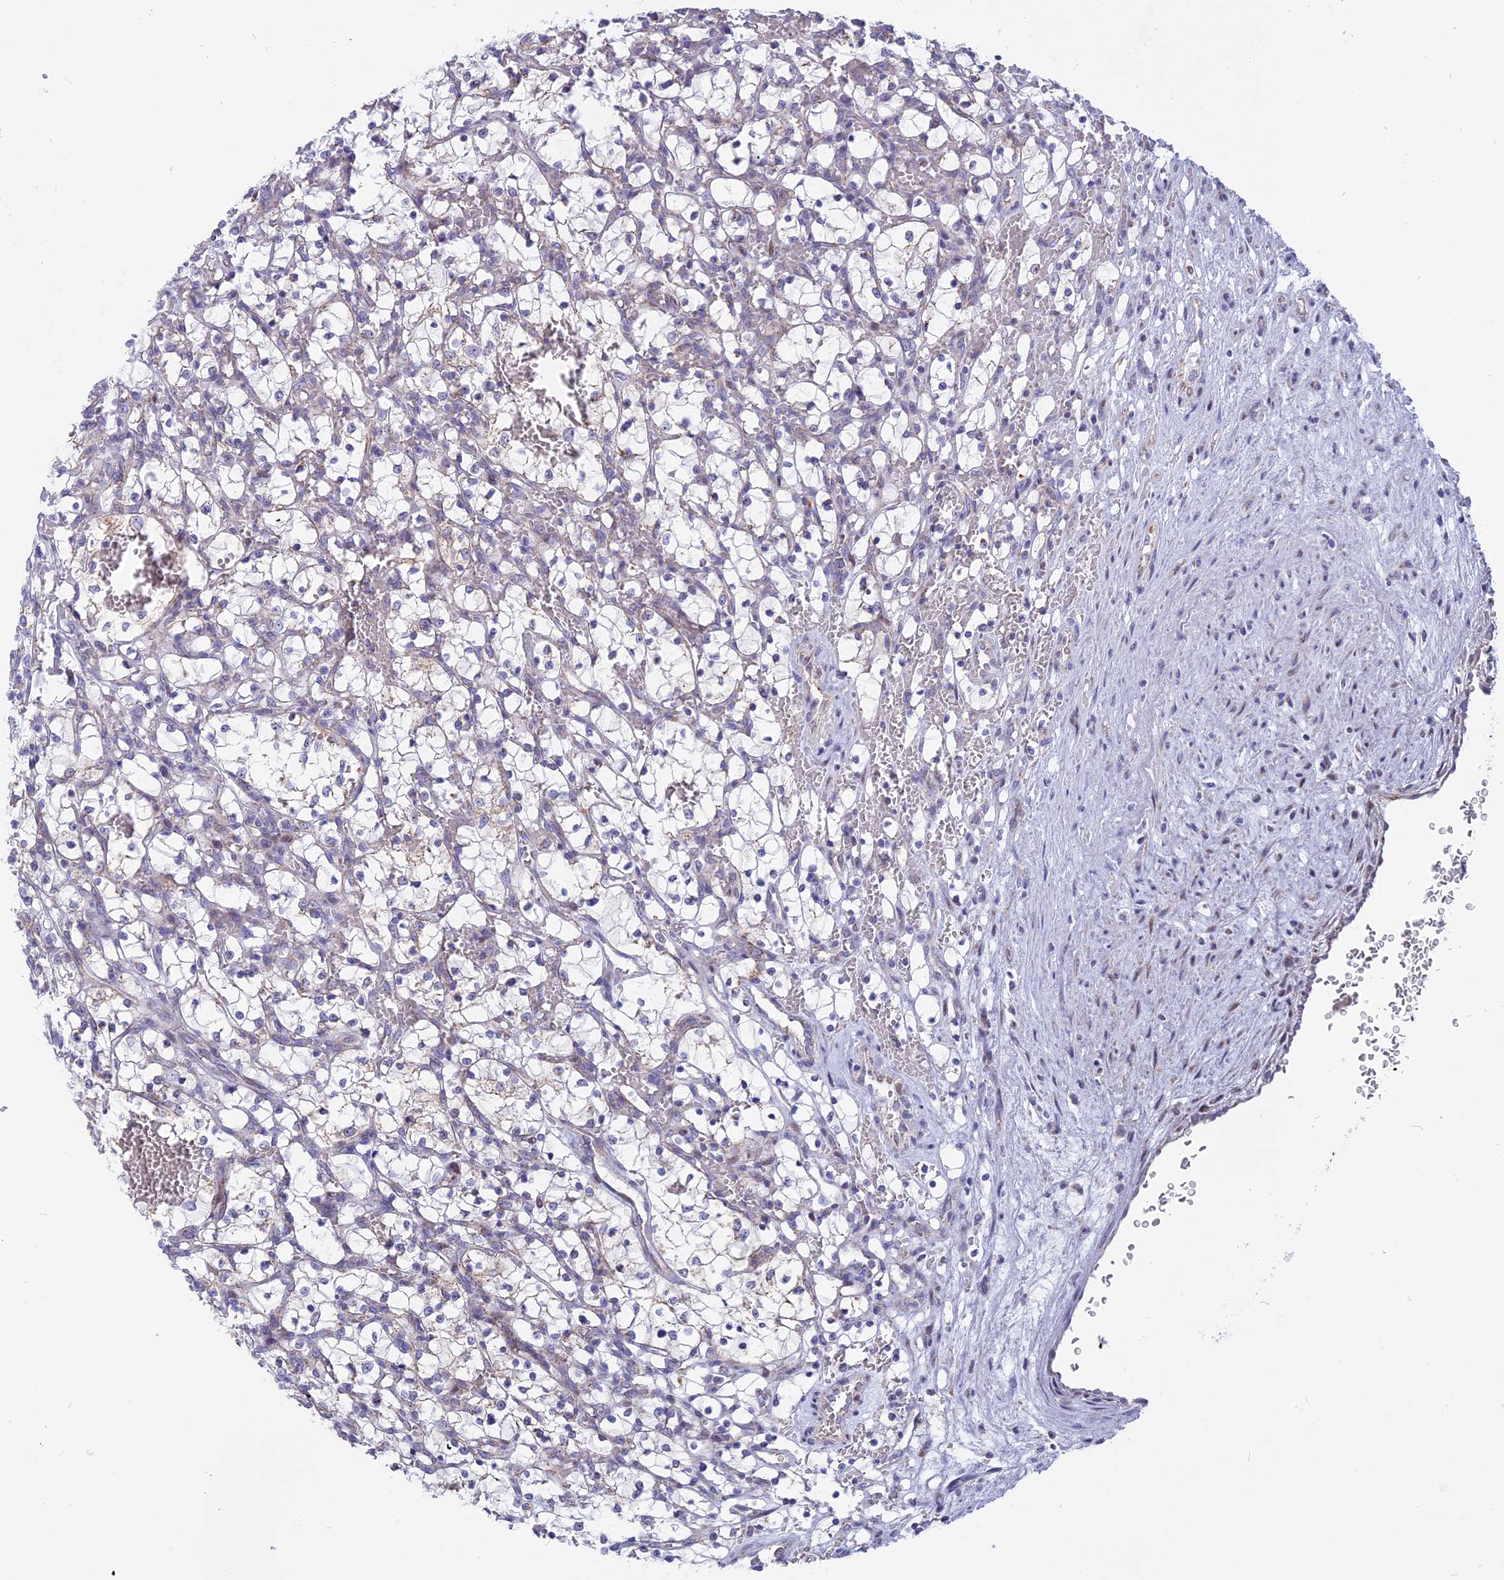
{"staining": {"intensity": "moderate", "quantity": "<25%", "location": "cytoplasmic/membranous"}, "tissue": "renal cancer", "cell_type": "Tumor cells", "image_type": "cancer", "snomed": [{"axis": "morphology", "description": "Adenocarcinoma, NOS"}, {"axis": "topography", "description": "Kidney"}], "caption": "High-power microscopy captured an immunohistochemistry histopathology image of renal adenocarcinoma, revealing moderate cytoplasmic/membranous expression in approximately <25% of tumor cells.", "gene": "DTWD1", "patient": {"sex": "female", "age": 69}}